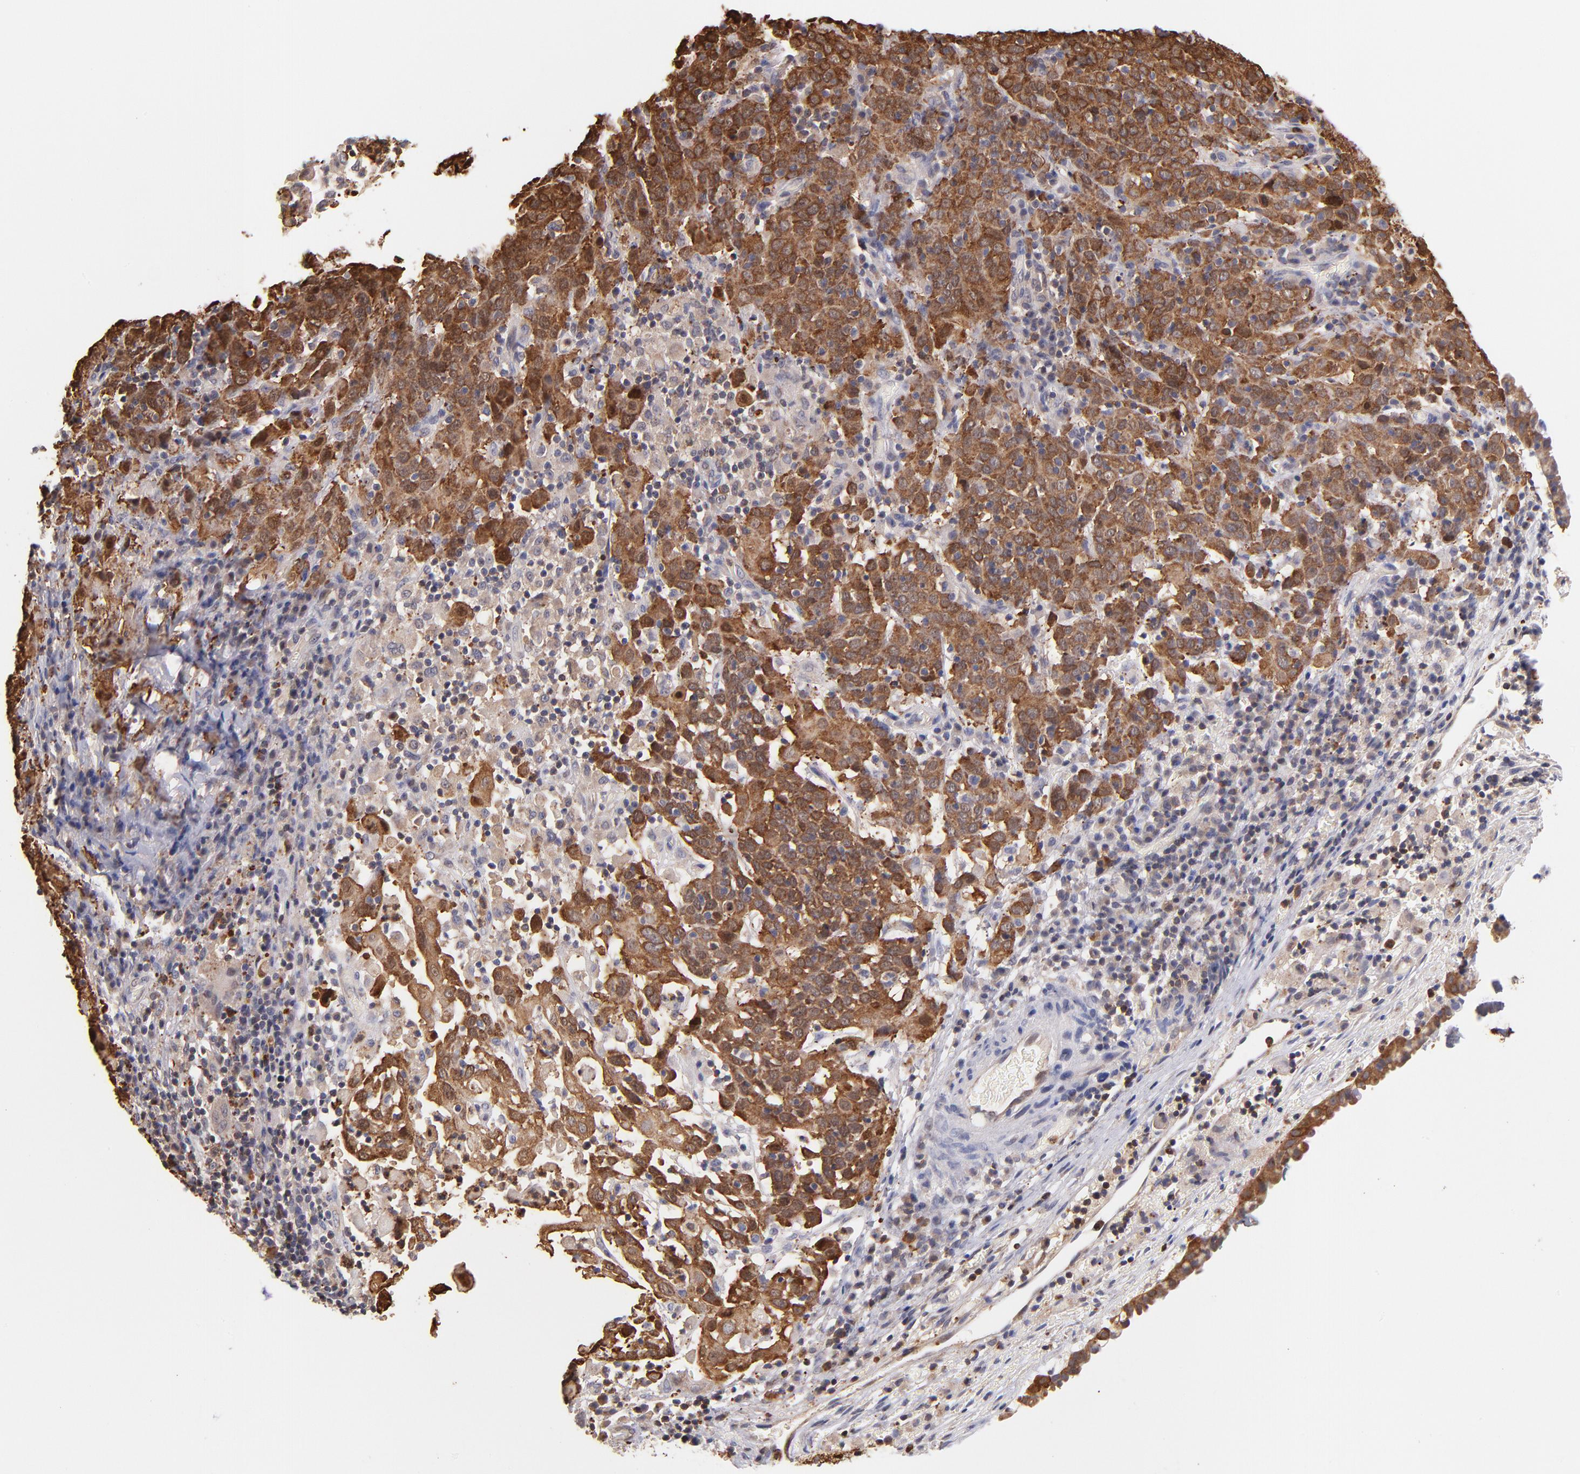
{"staining": {"intensity": "moderate", "quantity": ">75%", "location": "cytoplasmic/membranous"}, "tissue": "cervical cancer", "cell_type": "Tumor cells", "image_type": "cancer", "snomed": [{"axis": "morphology", "description": "Normal tissue, NOS"}, {"axis": "morphology", "description": "Squamous cell carcinoma, NOS"}, {"axis": "topography", "description": "Cervix"}], "caption": "Immunohistochemical staining of cervical squamous cell carcinoma exhibits moderate cytoplasmic/membranous protein staining in about >75% of tumor cells. (Brightfield microscopy of DAB IHC at high magnification).", "gene": "YWHAB", "patient": {"sex": "female", "age": 67}}